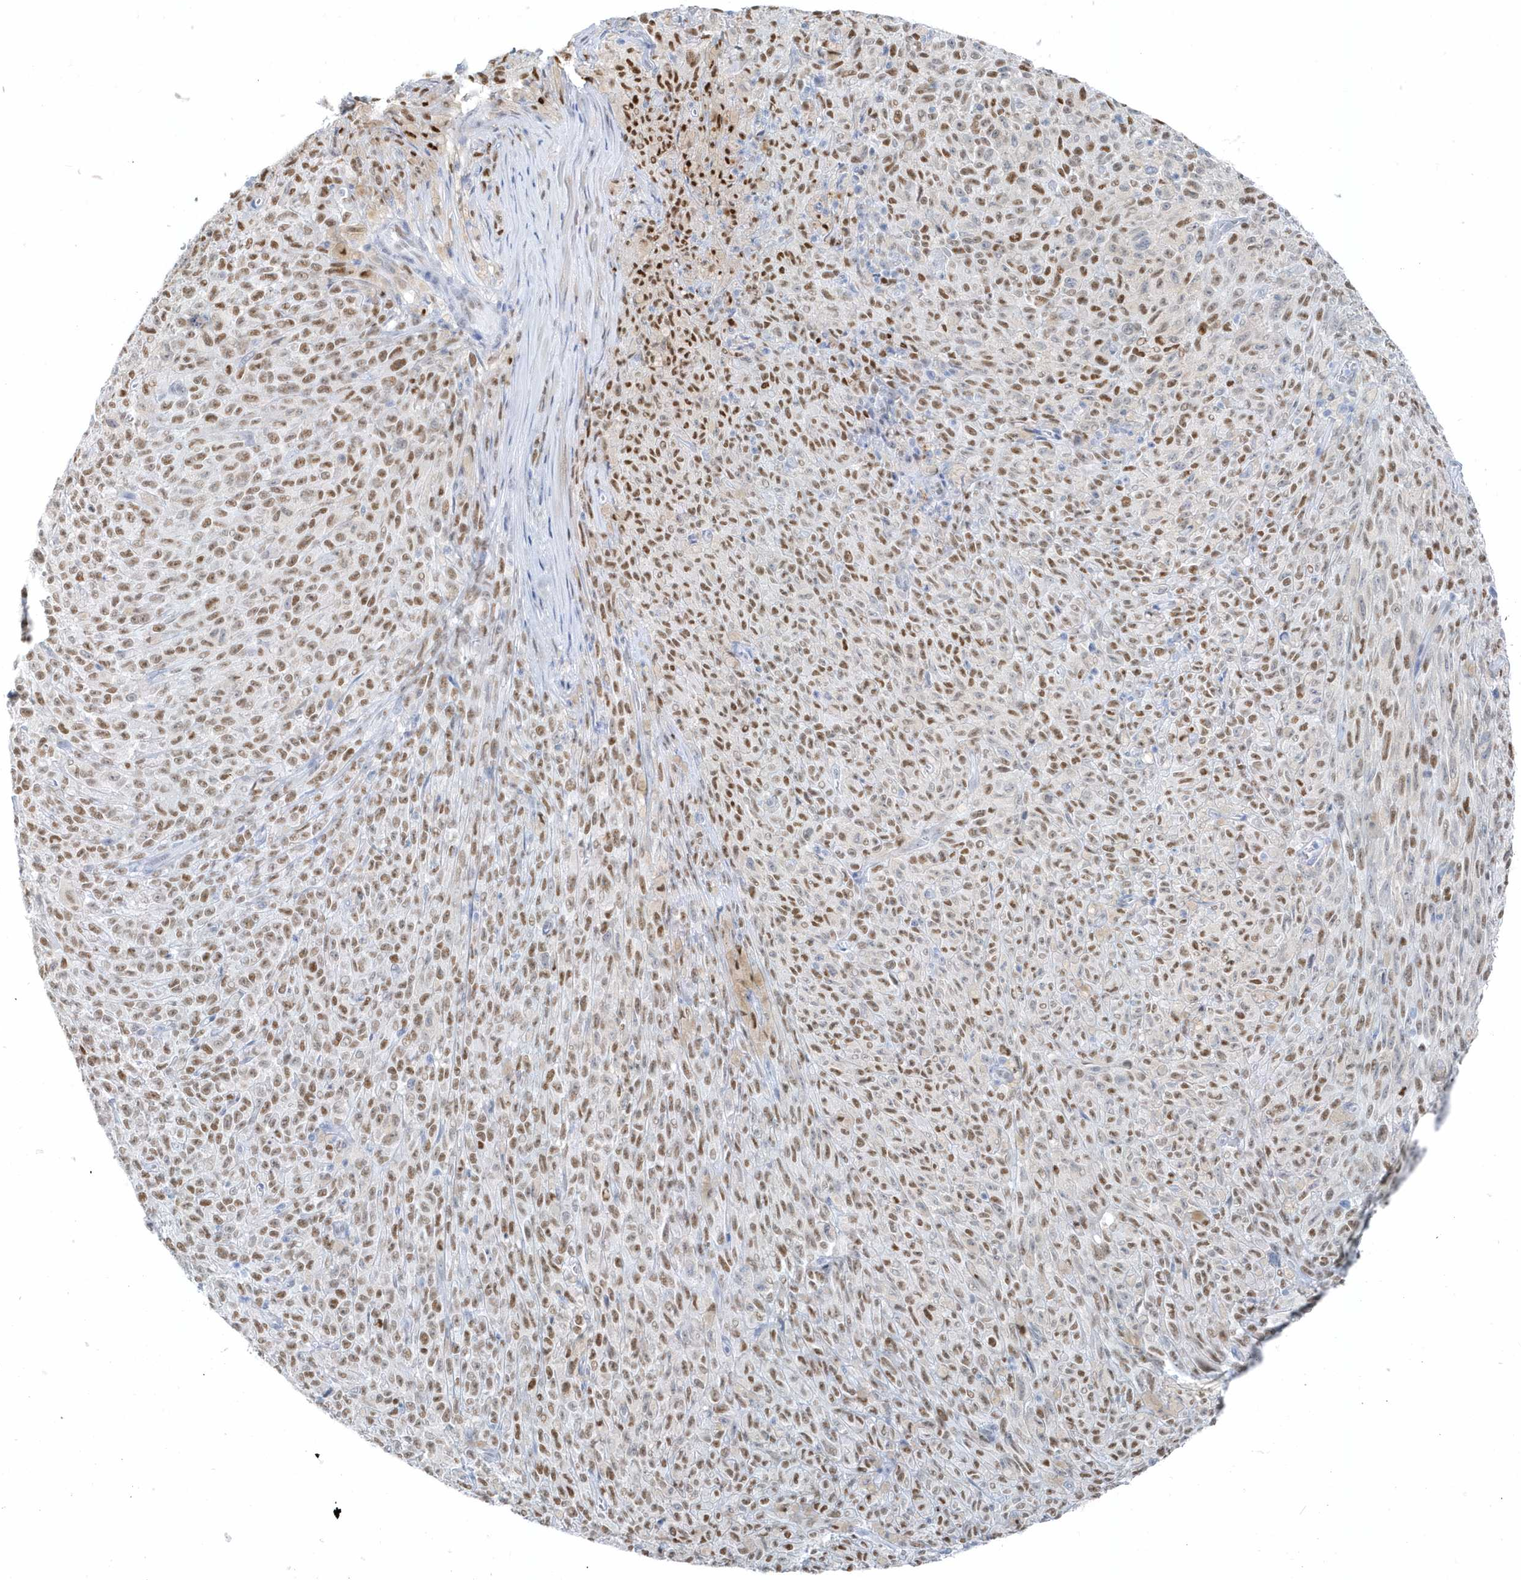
{"staining": {"intensity": "moderate", "quantity": ">75%", "location": "nuclear"}, "tissue": "melanoma", "cell_type": "Tumor cells", "image_type": "cancer", "snomed": [{"axis": "morphology", "description": "Malignant melanoma, NOS"}, {"axis": "topography", "description": "Skin"}], "caption": "Tumor cells show medium levels of moderate nuclear positivity in about >75% of cells in human malignant melanoma. (DAB IHC, brown staining for protein, blue staining for nuclei).", "gene": "SMIM34", "patient": {"sex": "female", "age": 82}}